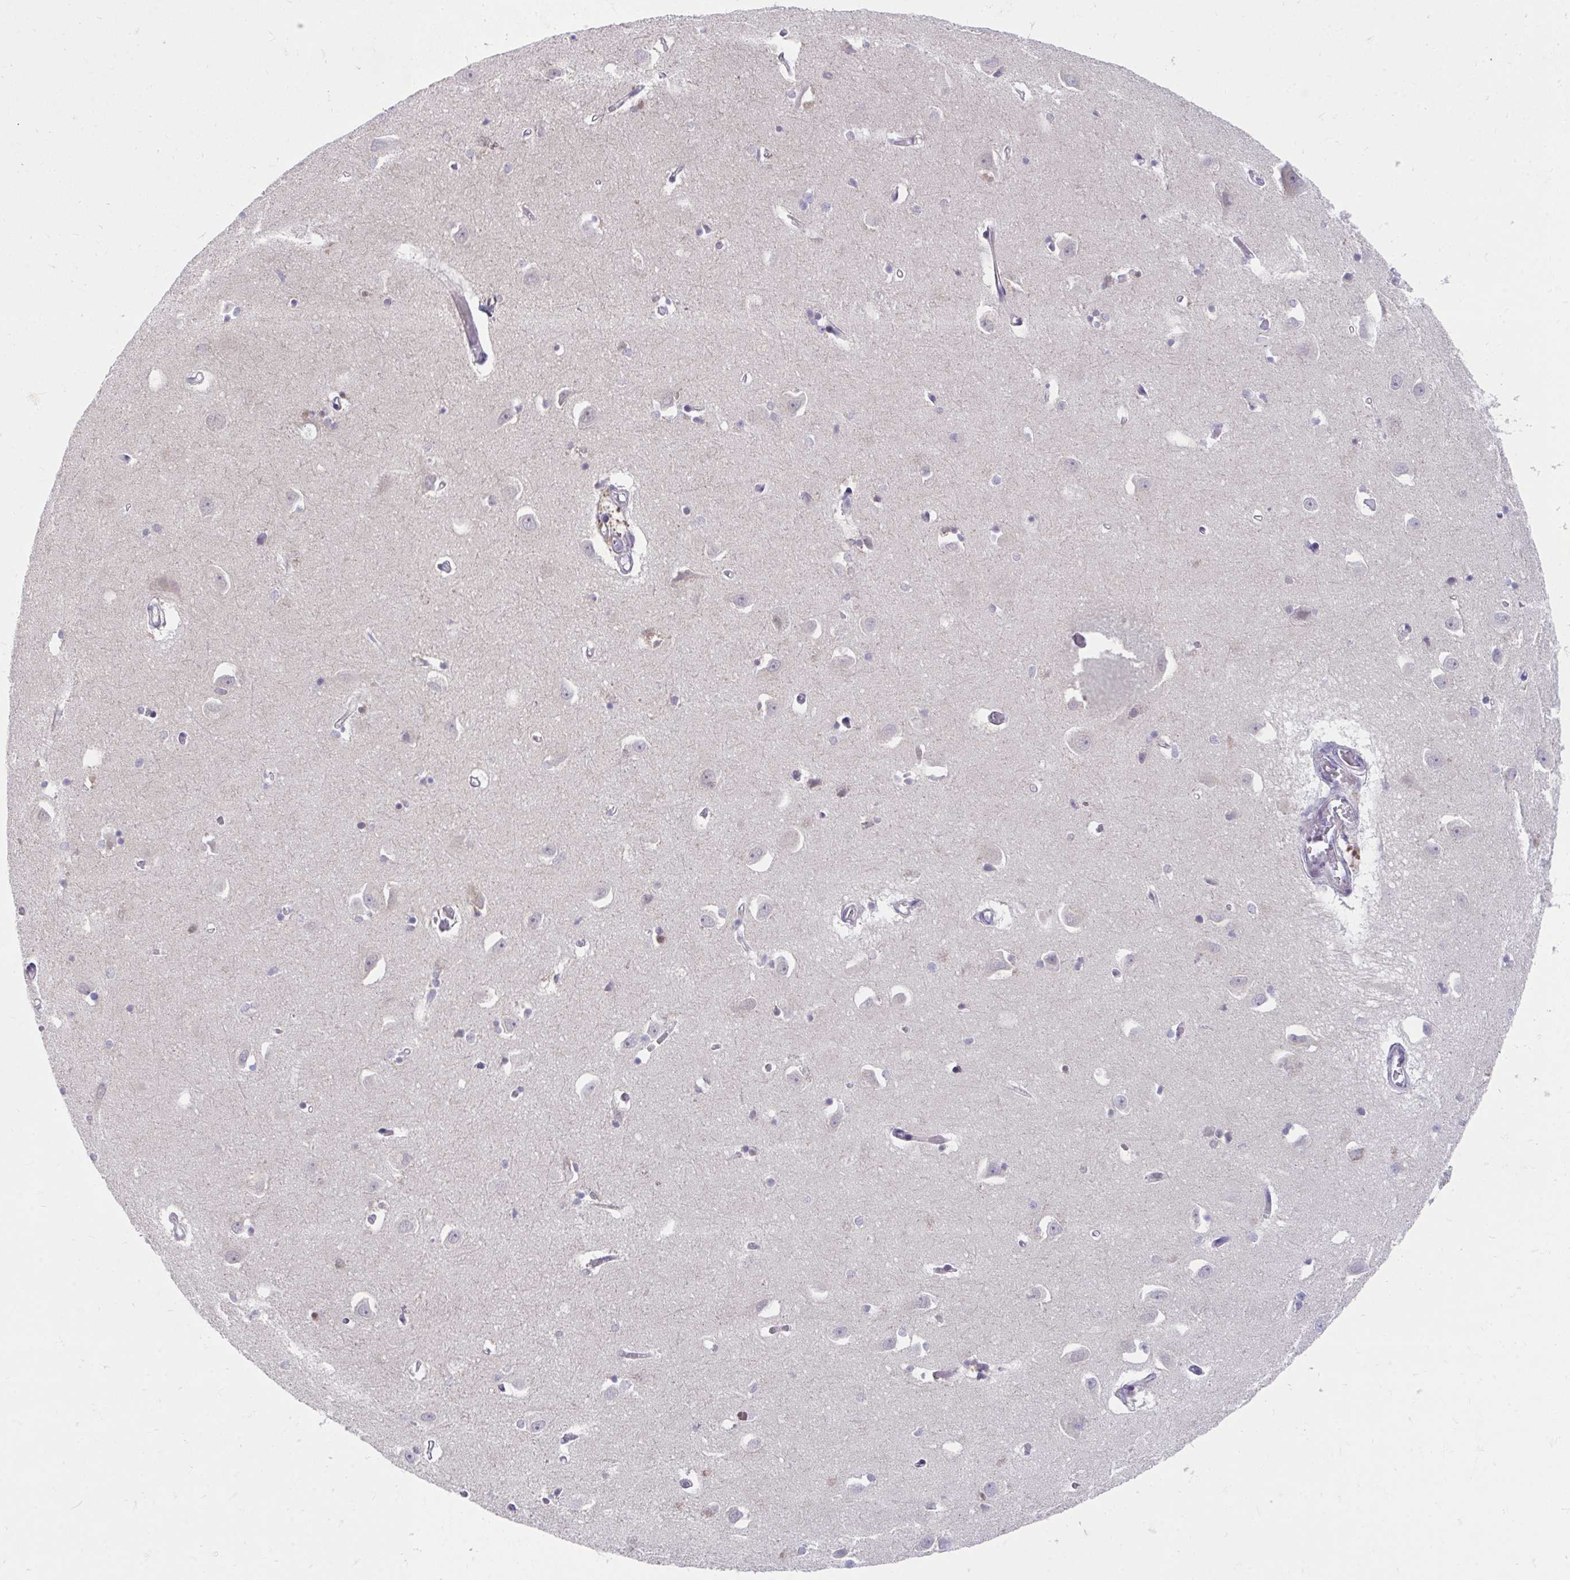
{"staining": {"intensity": "negative", "quantity": "none", "location": "none"}, "tissue": "caudate", "cell_type": "Glial cells", "image_type": "normal", "snomed": [{"axis": "morphology", "description": "Normal tissue, NOS"}, {"axis": "topography", "description": "Lateral ventricle wall"}, {"axis": "topography", "description": "Hippocampus"}], "caption": "Immunohistochemical staining of benign caudate shows no significant staining in glial cells. Brightfield microscopy of immunohistochemistry stained with DAB (brown) and hematoxylin (blue), captured at high magnification.", "gene": "SLAMF7", "patient": {"sex": "female", "age": 63}}